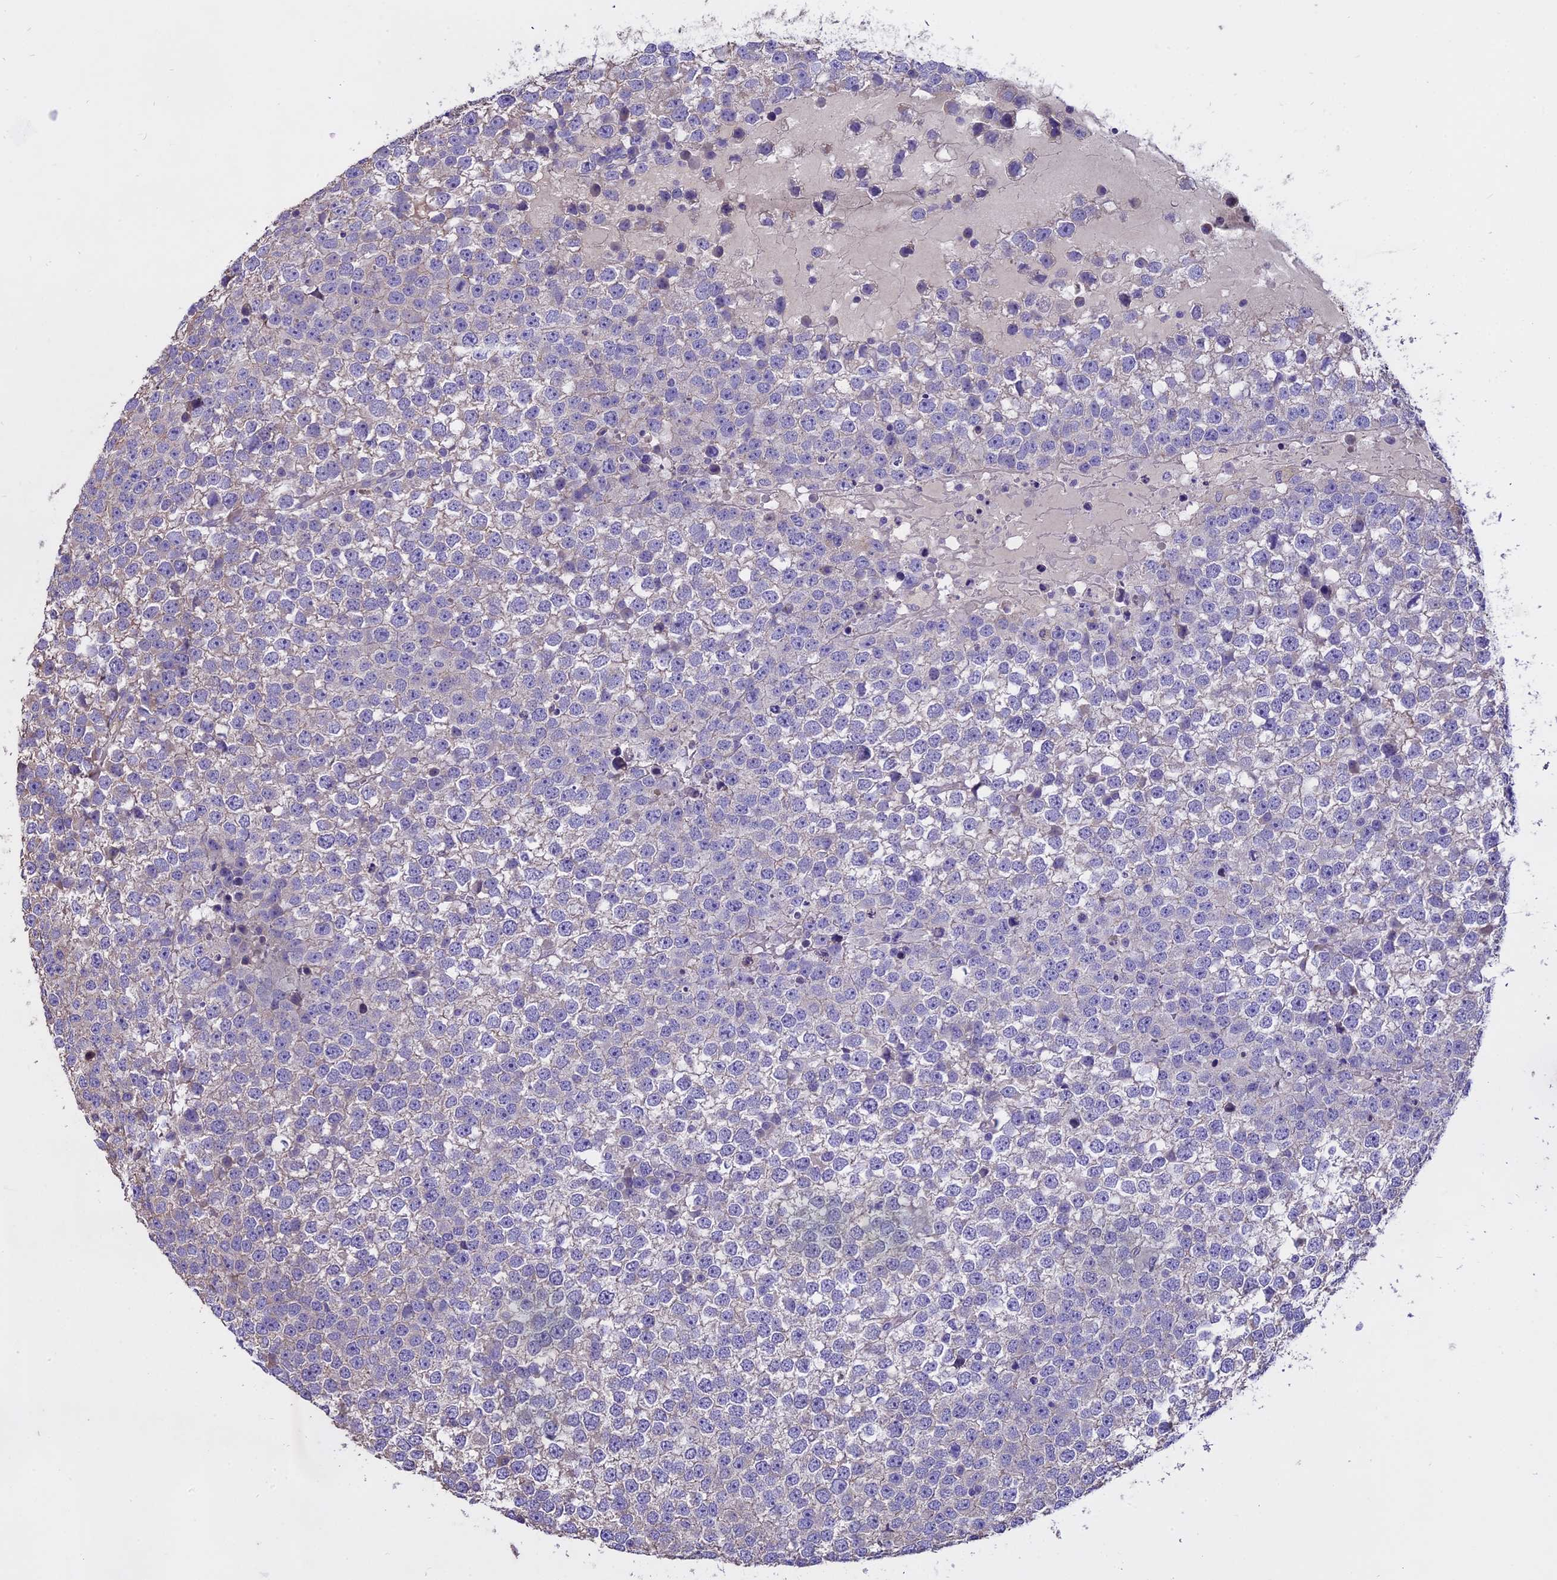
{"staining": {"intensity": "negative", "quantity": "none", "location": "none"}, "tissue": "testis cancer", "cell_type": "Tumor cells", "image_type": "cancer", "snomed": [{"axis": "morphology", "description": "Seminoma, NOS"}, {"axis": "topography", "description": "Testis"}], "caption": "This is a image of immunohistochemistry (IHC) staining of testis cancer (seminoma), which shows no positivity in tumor cells.", "gene": "WFDC2", "patient": {"sex": "male", "age": 65}}